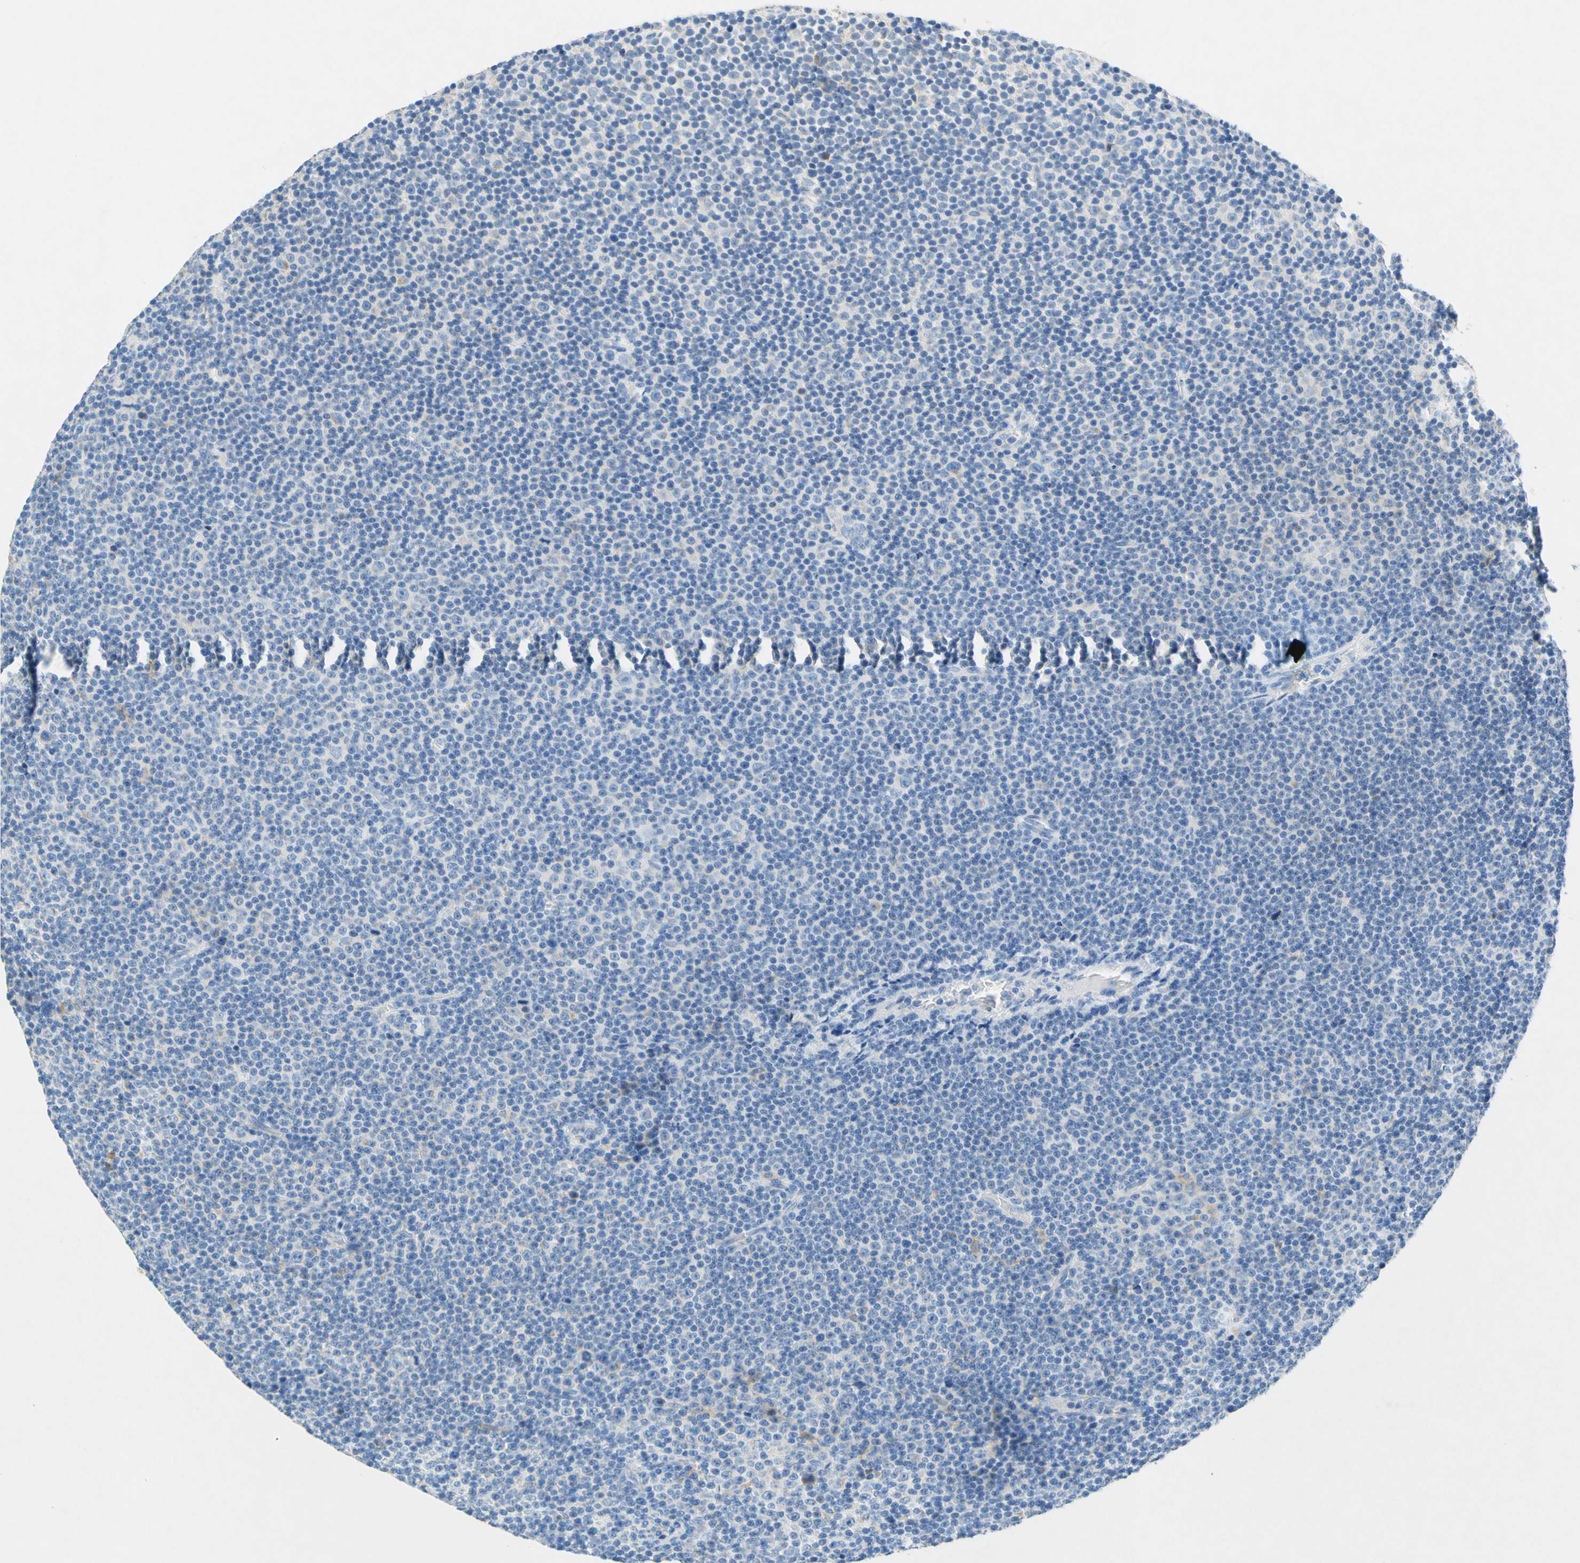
{"staining": {"intensity": "negative", "quantity": "none", "location": "none"}, "tissue": "lymphoma", "cell_type": "Tumor cells", "image_type": "cancer", "snomed": [{"axis": "morphology", "description": "Malignant lymphoma, non-Hodgkin's type, Low grade"}, {"axis": "topography", "description": "Lymph node"}], "caption": "Tumor cells are negative for brown protein staining in lymphoma.", "gene": "SLC46A1", "patient": {"sex": "female", "age": 67}}